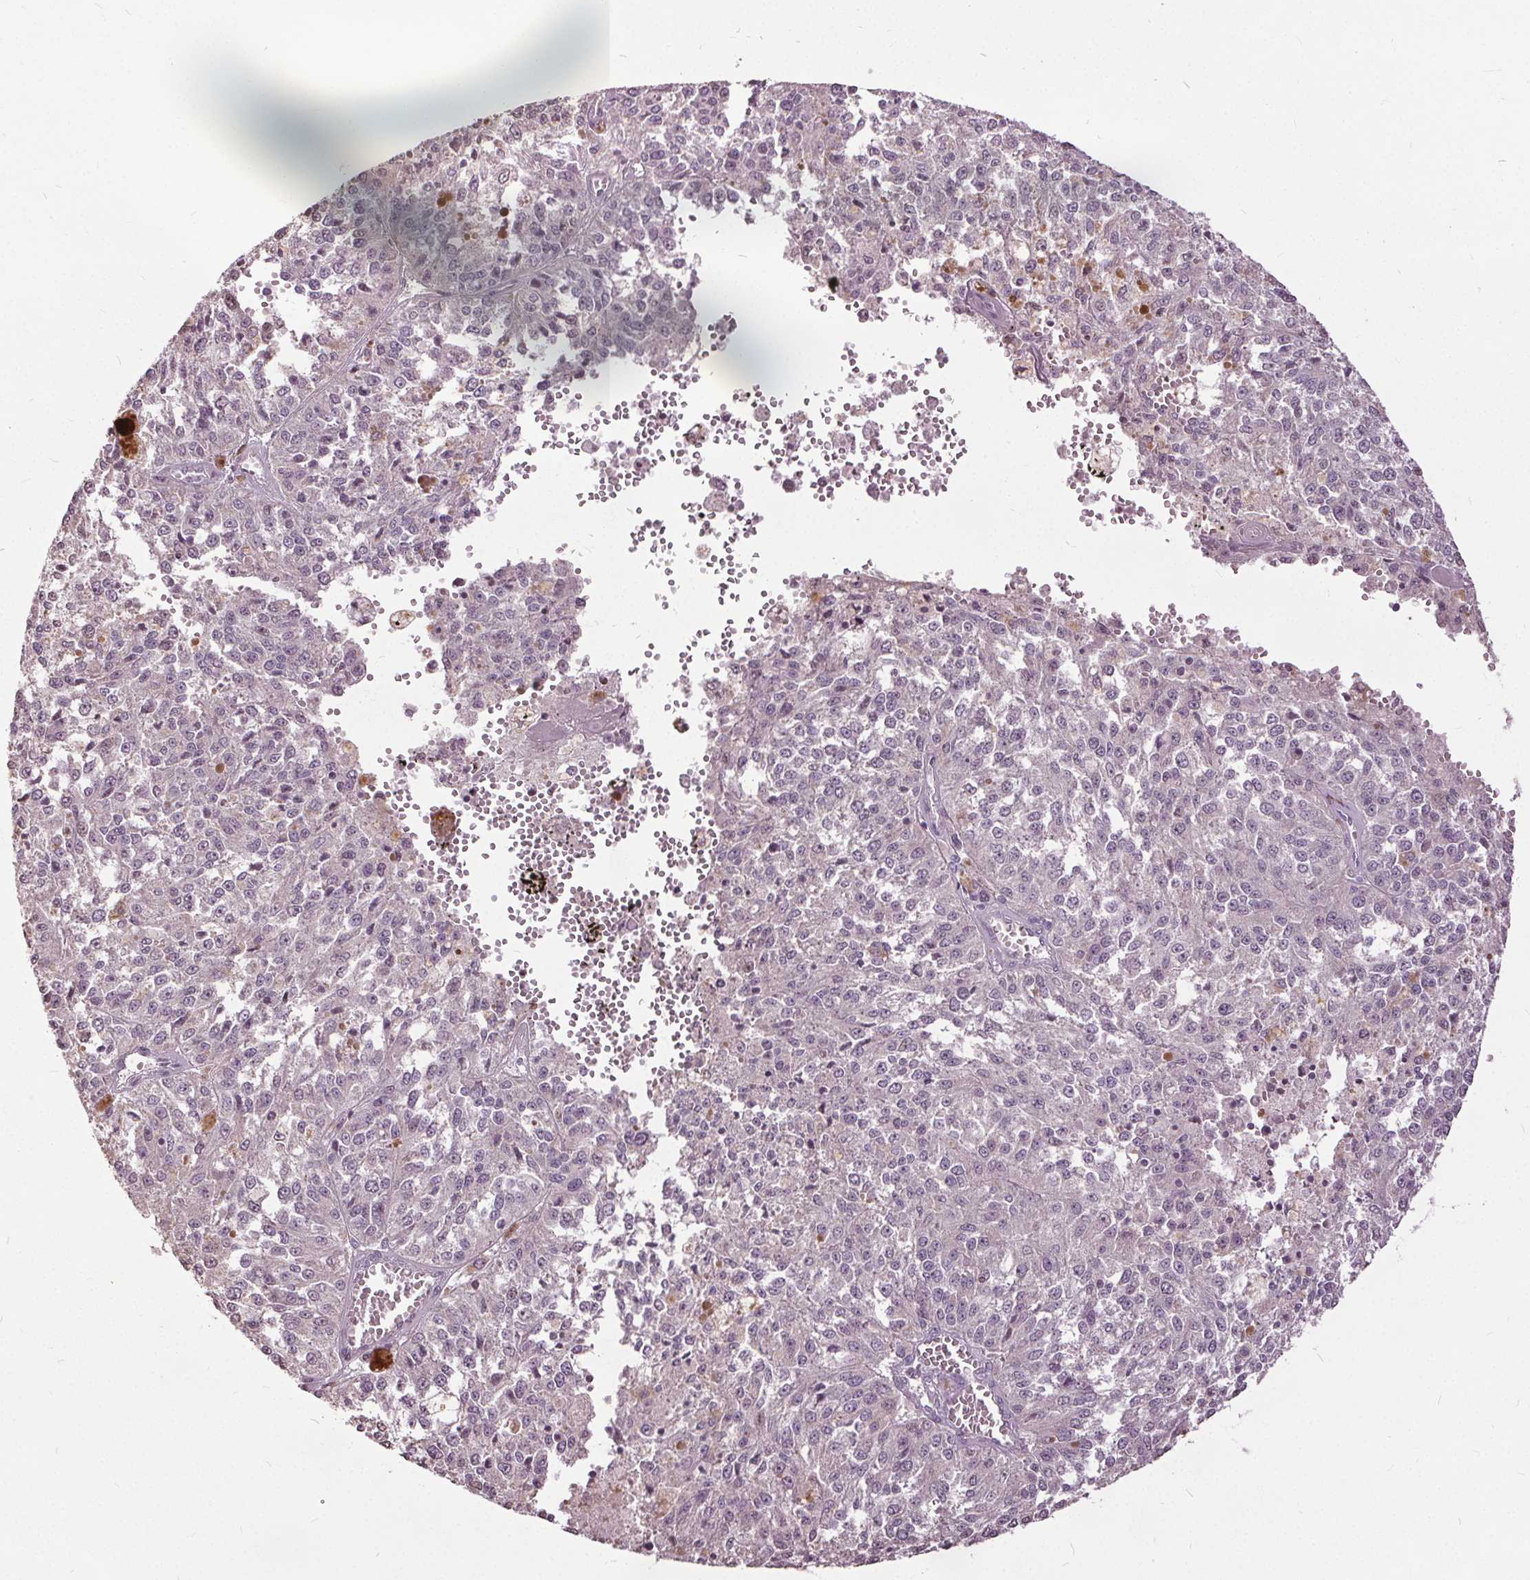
{"staining": {"intensity": "negative", "quantity": "none", "location": "none"}, "tissue": "melanoma", "cell_type": "Tumor cells", "image_type": "cancer", "snomed": [{"axis": "morphology", "description": "Malignant melanoma, Metastatic site"}, {"axis": "topography", "description": "Lymph node"}], "caption": "An image of melanoma stained for a protein reveals no brown staining in tumor cells. (Stains: DAB (3,3'-diaminobenzidine) IHC with hematoxylin counter stain, Microscopy: brightfield microscopy at high magnification).", "gene": "CXCL16", "patient": {"sex": "female", "age": 64}}